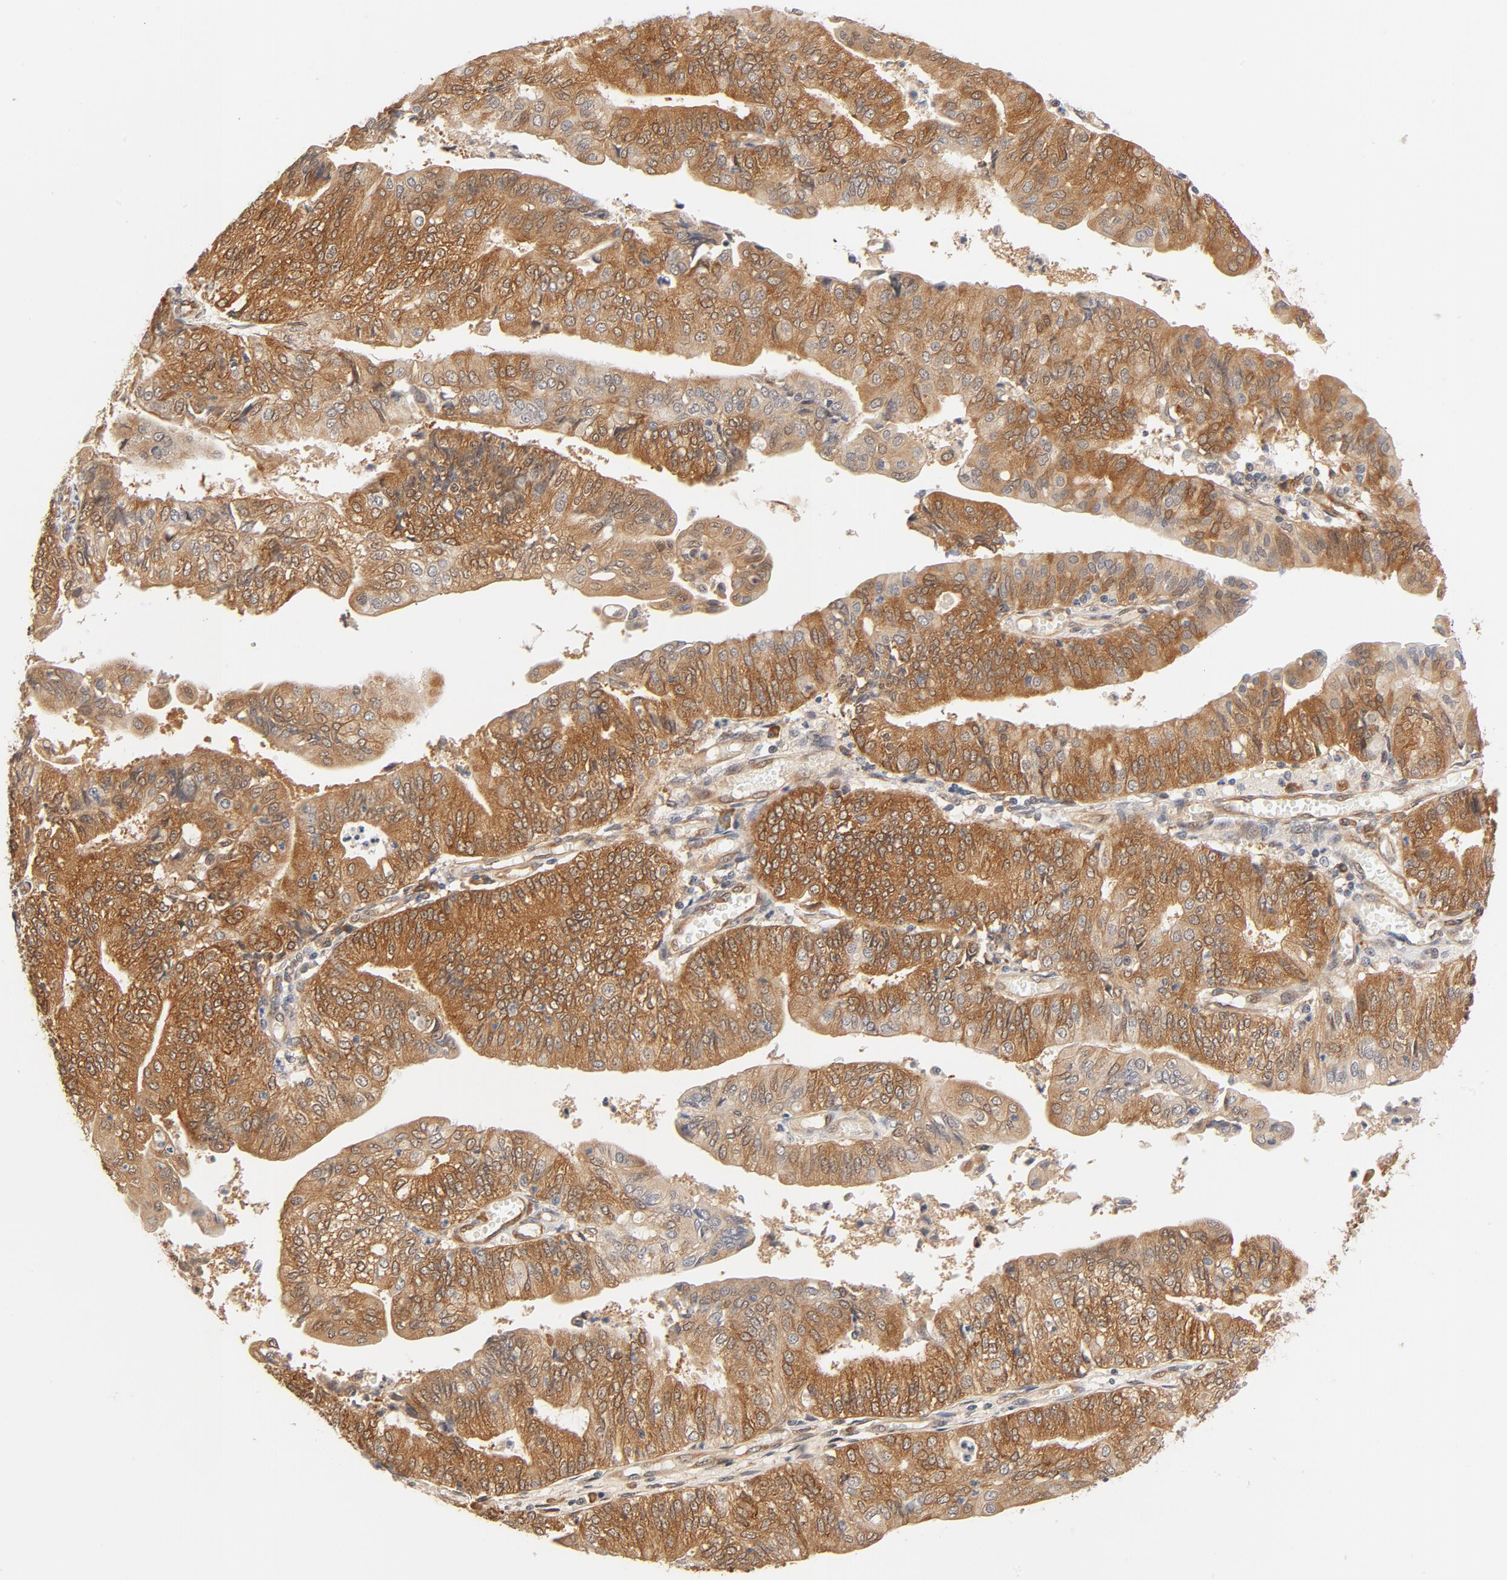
{"staining": {"intensity": "moderate", "quantity": ">75%", "location": "cytoplasmic/membranous"}, "tissue": "endometrial cancer", "cell_type": "Tumor cells", "image_type": "cancer", "snomed": [{"axis": "morphology", "description": "Adenocarcinoma, NOS"}, {"axis": "topography", "description": "Endometrium"}], "caption": "There is medium levels of moderate cytoplasmic/membranous staining in tumor cells of adenocarcinoma (endometrial), as demonstrated by immunohistochemical staining (brown color).", "gene": "EIF4E", "patient": {"sex": "female", "age": 59}}